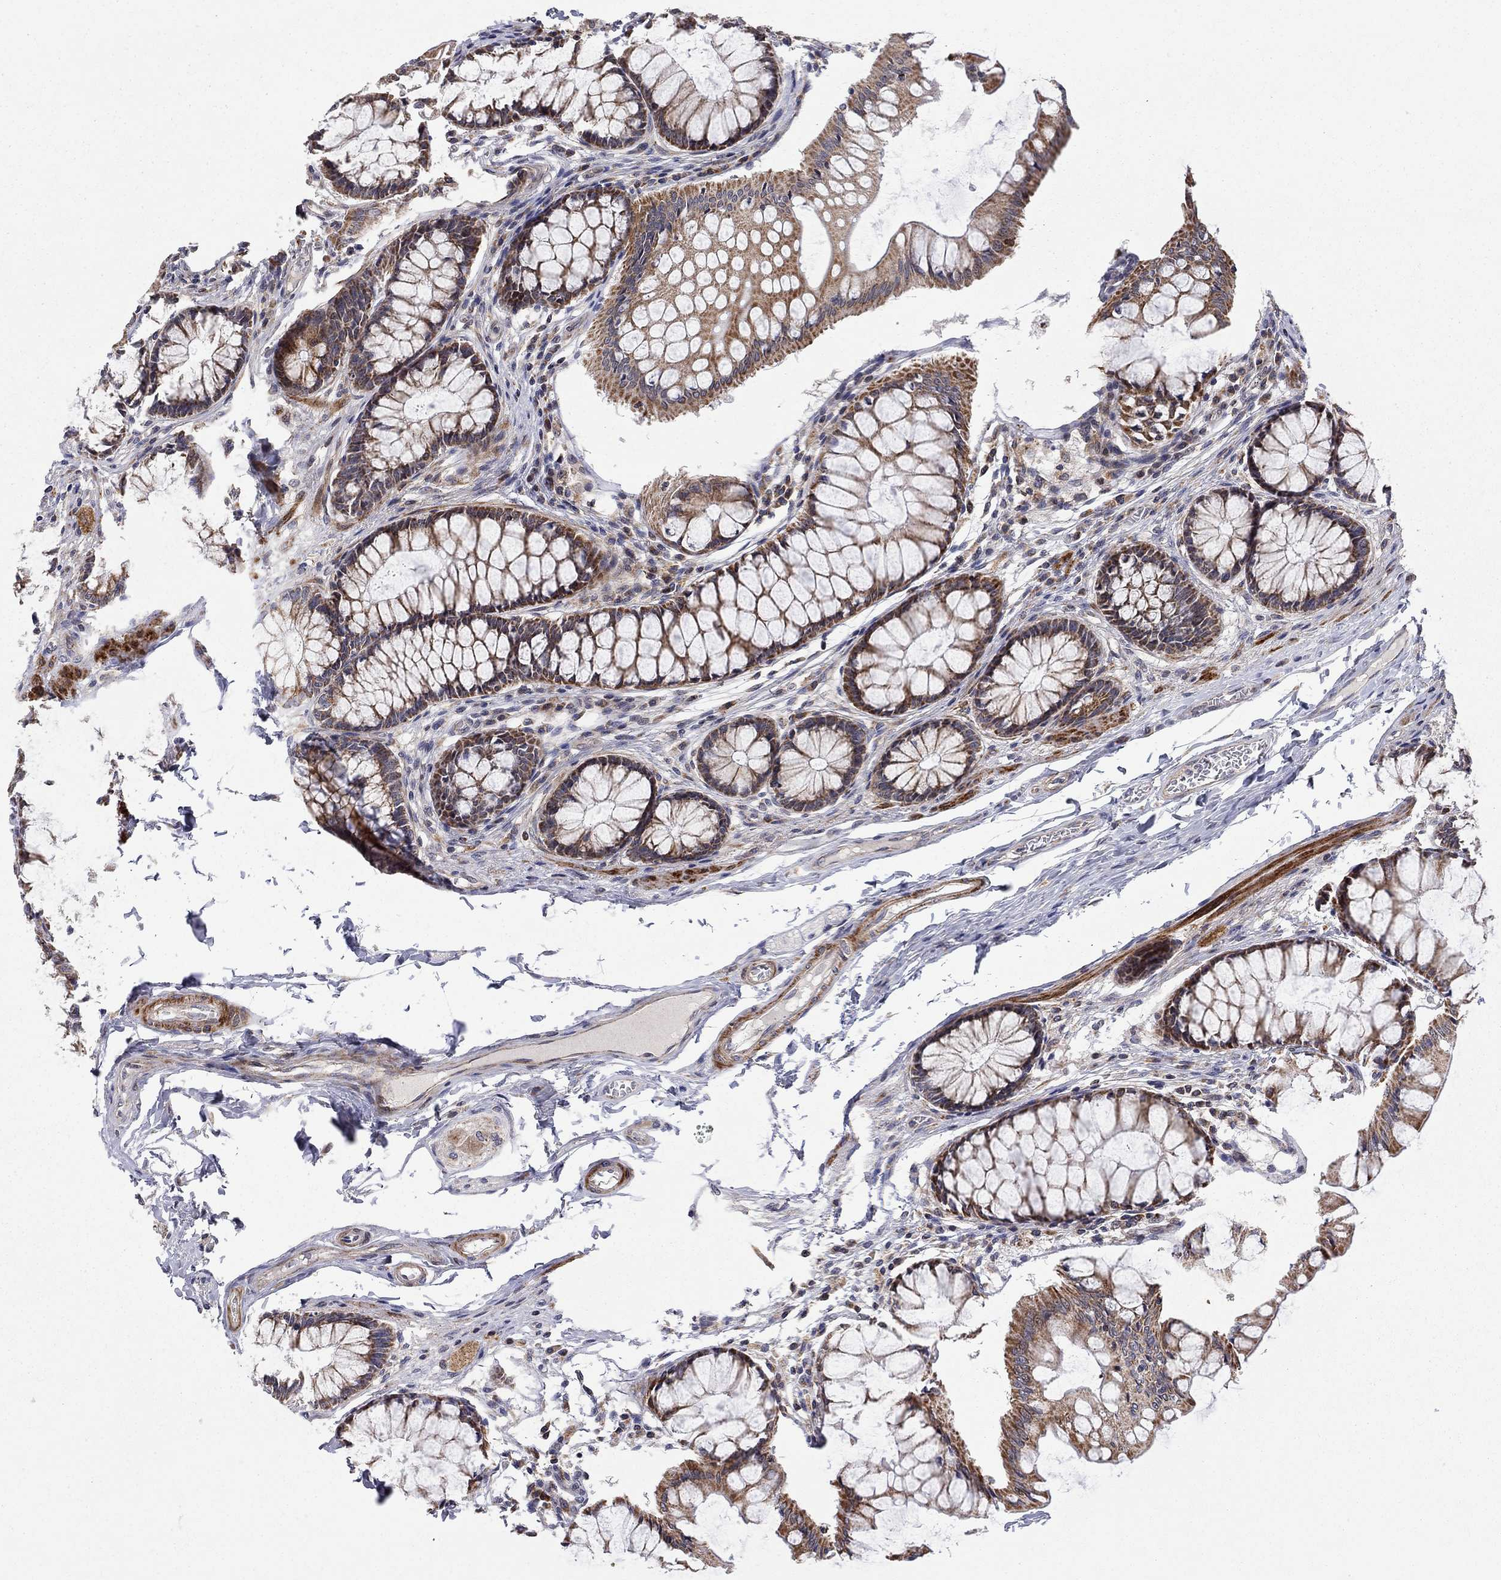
{"staining": {"intensity": "weak", "quantity": ">75%", "location": "cytoplasmic/membranous"}, "tissue": "colon", "cell_type": "Endothelial cells", "image_type": "normal", "snomed": [{"axis": "morphology", "description": "Normal tissue, NOS"}, {"axis": "topography", "description": "Colon"}], "caption": "This histopathology image demonstrates immunohistochemistry staining of normal human colon, with low weak cytoplasmic/membranous positivity in about >75% of endothelial cells.", "gene": "IDS", "patient": {"sex": "female", "age": 65}}